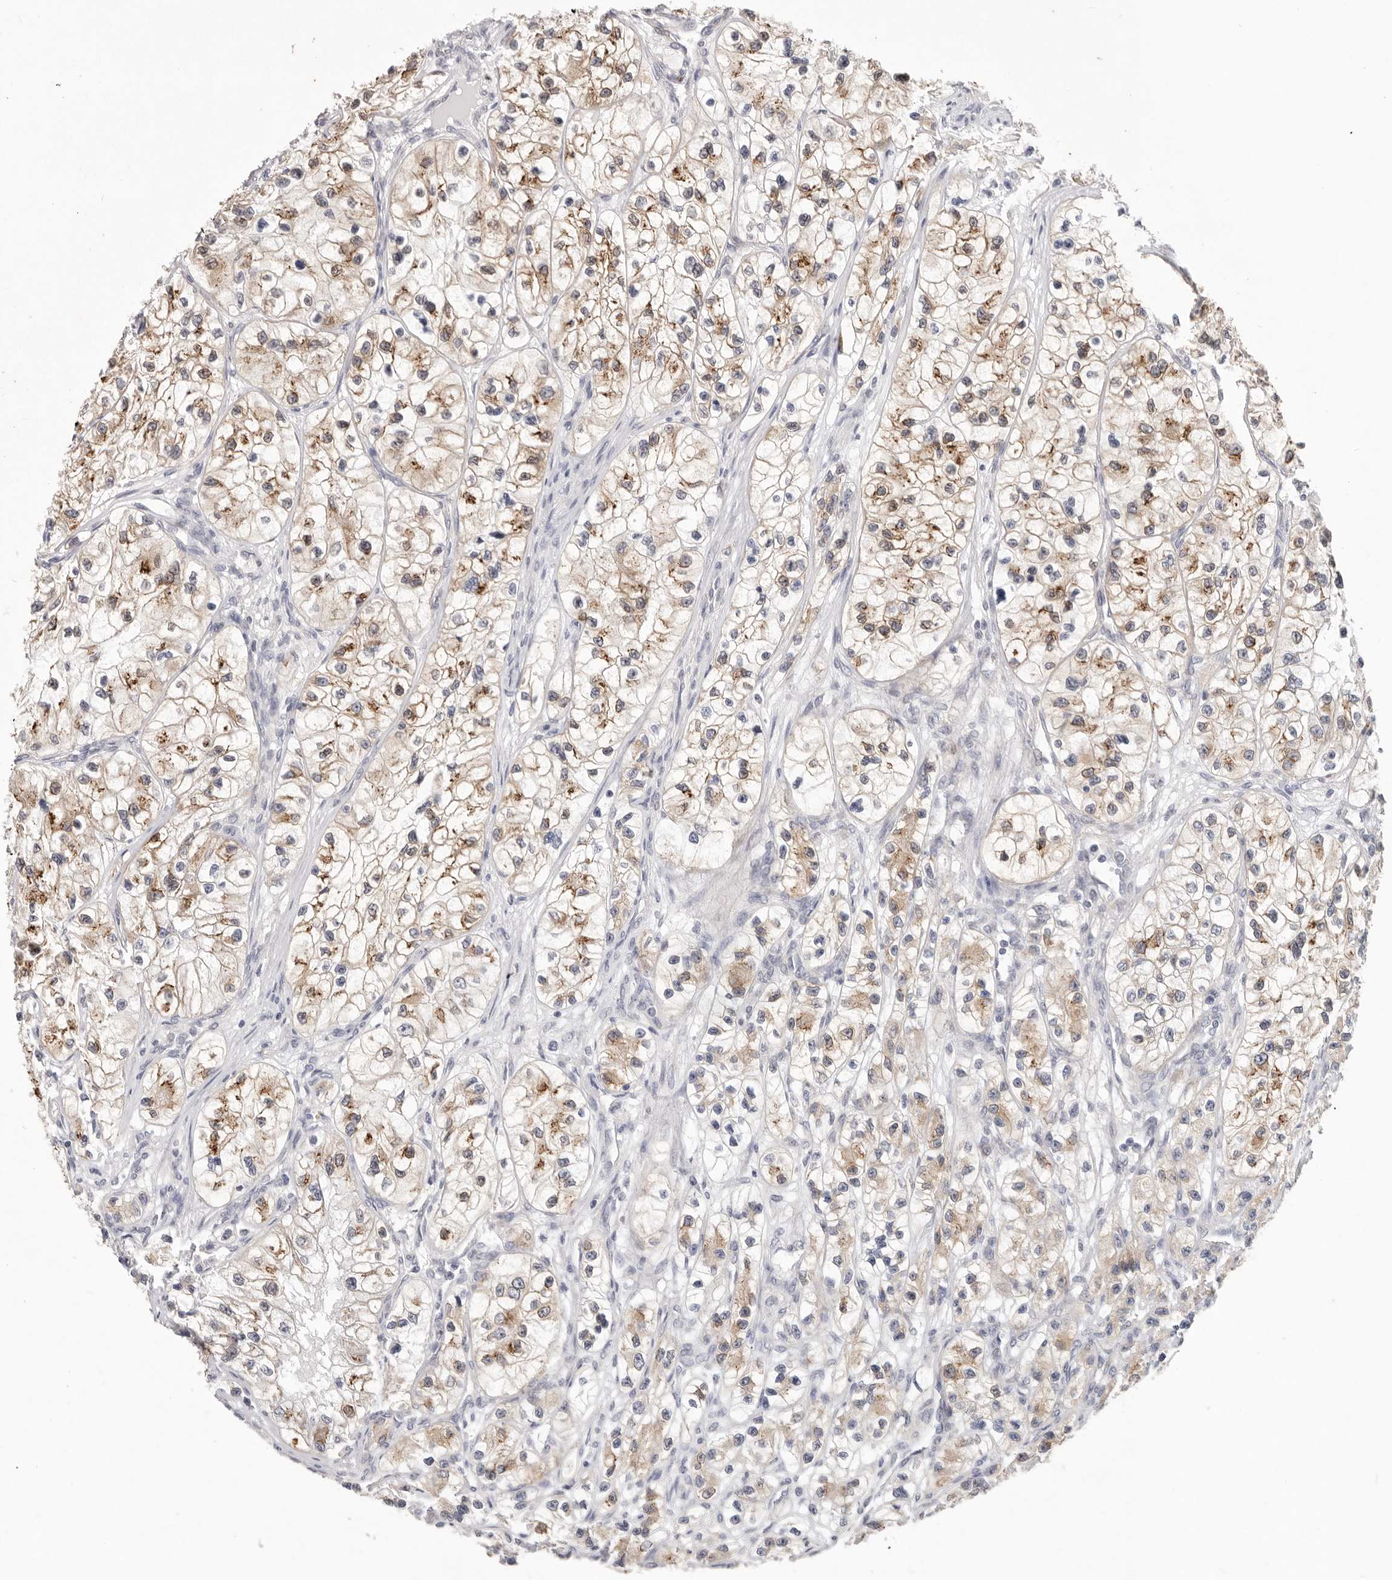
{"staining": {"intensity": "moderate", "quantity": "25%-75%", "location": "cytoplasmic/membranous"}, "tissue": "renal cancer", "cell_type": "Tumor cells", "image_type": "cancer", "snomed": [{"axis": "morphology", "description": "Adenocarcinoma, NOS"}, {"axis": "topography", "description": "Kidney"}], "caption": "Immunohistochemical staining of human renal adenocarcinoma shows medium levels of moderate cytoplasmic/membranous protein positivity in approximately 25%-75% of tumor cells.", "gene": "WDR77", "patient": {"sex": "female", "age": 57}}